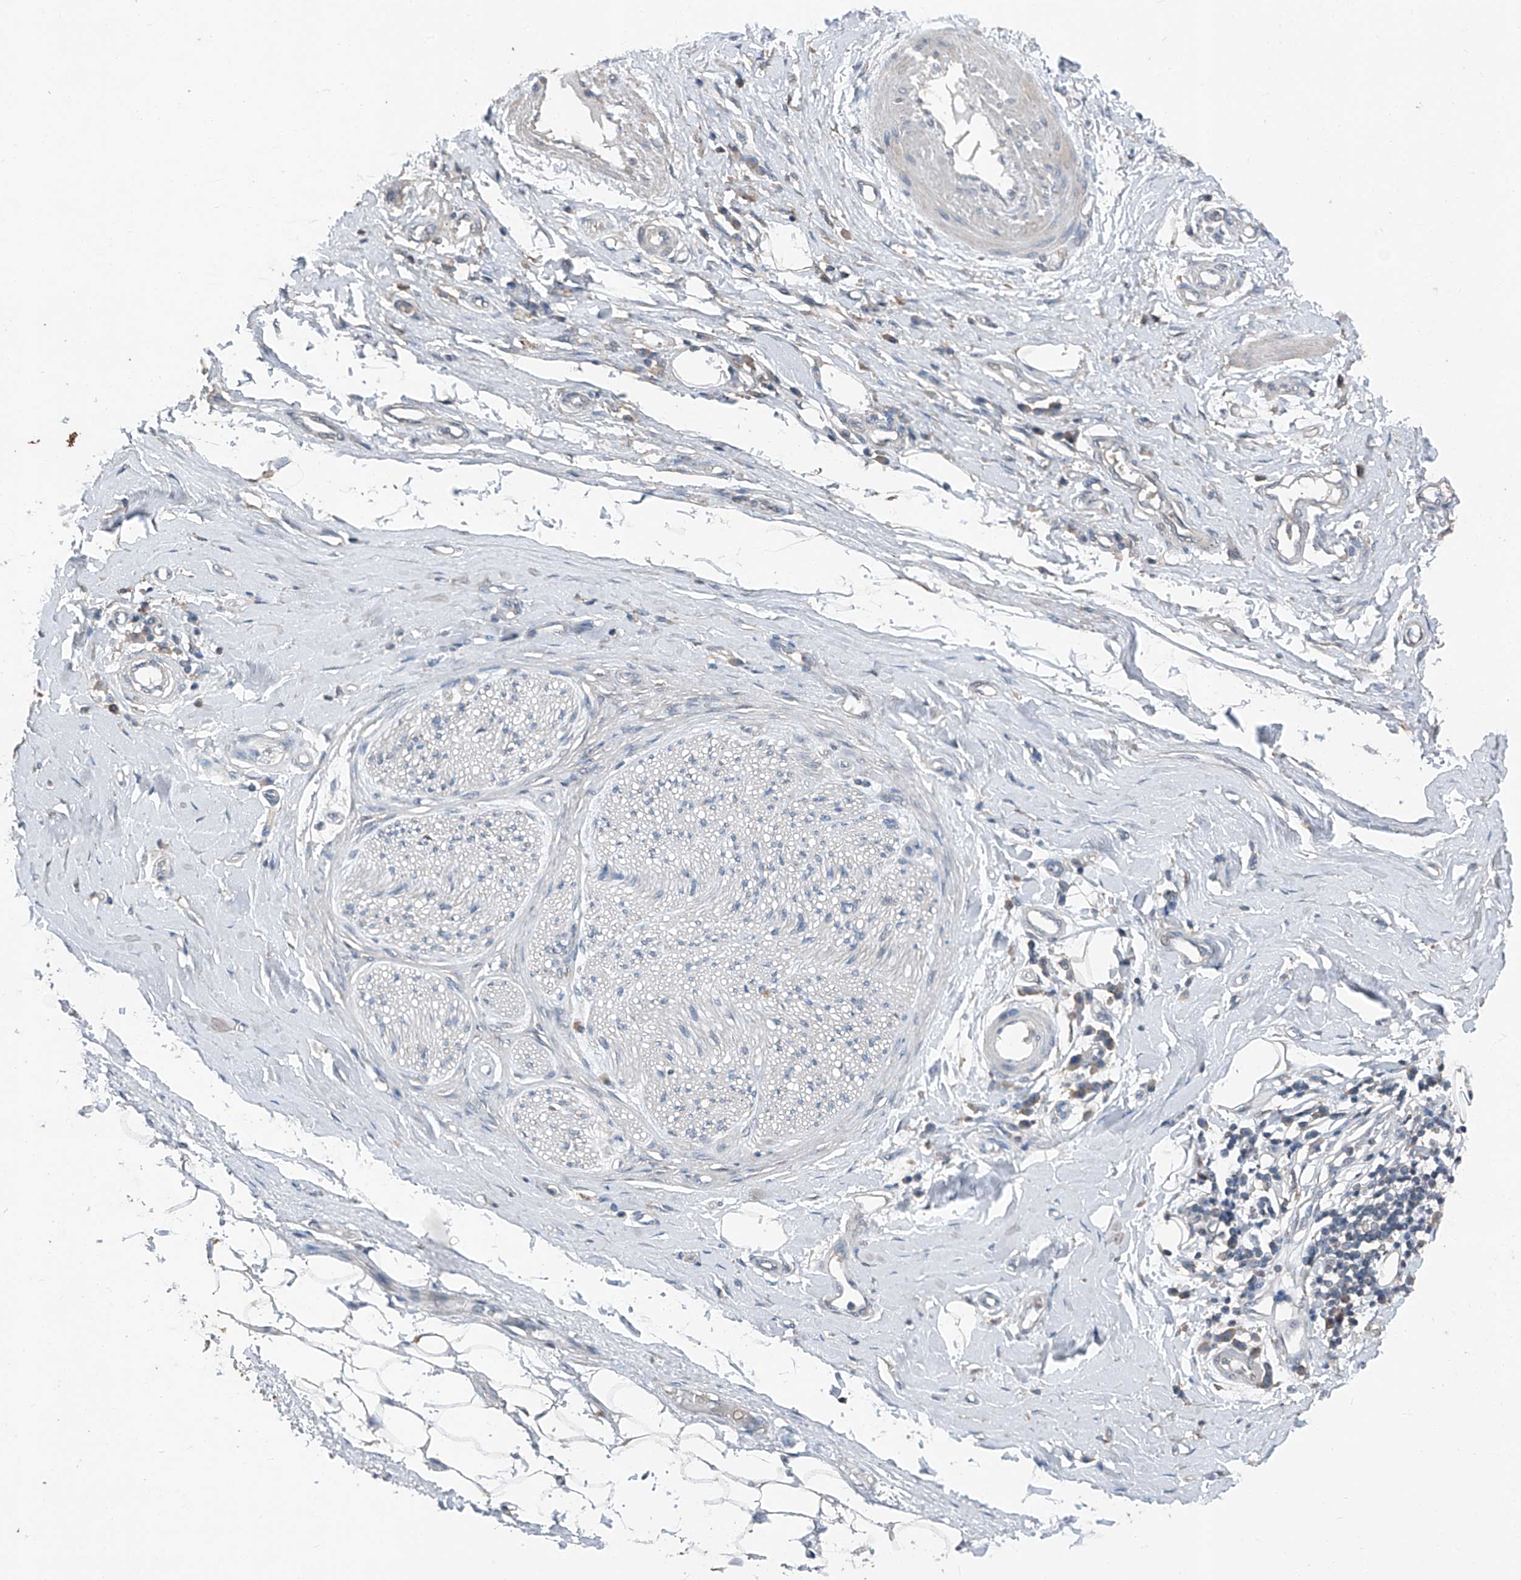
{"staining": {"intensity": "negative", "quantity": "none", "location": "none"}, "tissue": "adipose tissue", "cell_type": "Adipocytes", "image_type": "normal", "snomed": [{"axis": "morphology", "description": "Normal tissue, NOS"}, {"axis": "morphology", "description": "Adenocarcinoma, NOS"}, {"axis": "topography", "description": "Esophagus"}, {"axis": "topography", "description": "Stomach, upper"}, {"axis": "topography", "description": "Peripheral nerve tissue"}], "caption": "A micrograph of adipose tissue stained for a protein shows no brown staining in adipocytes.", "gene": "MAMLD1", "patient": {"sex": "male", "age": 62}}